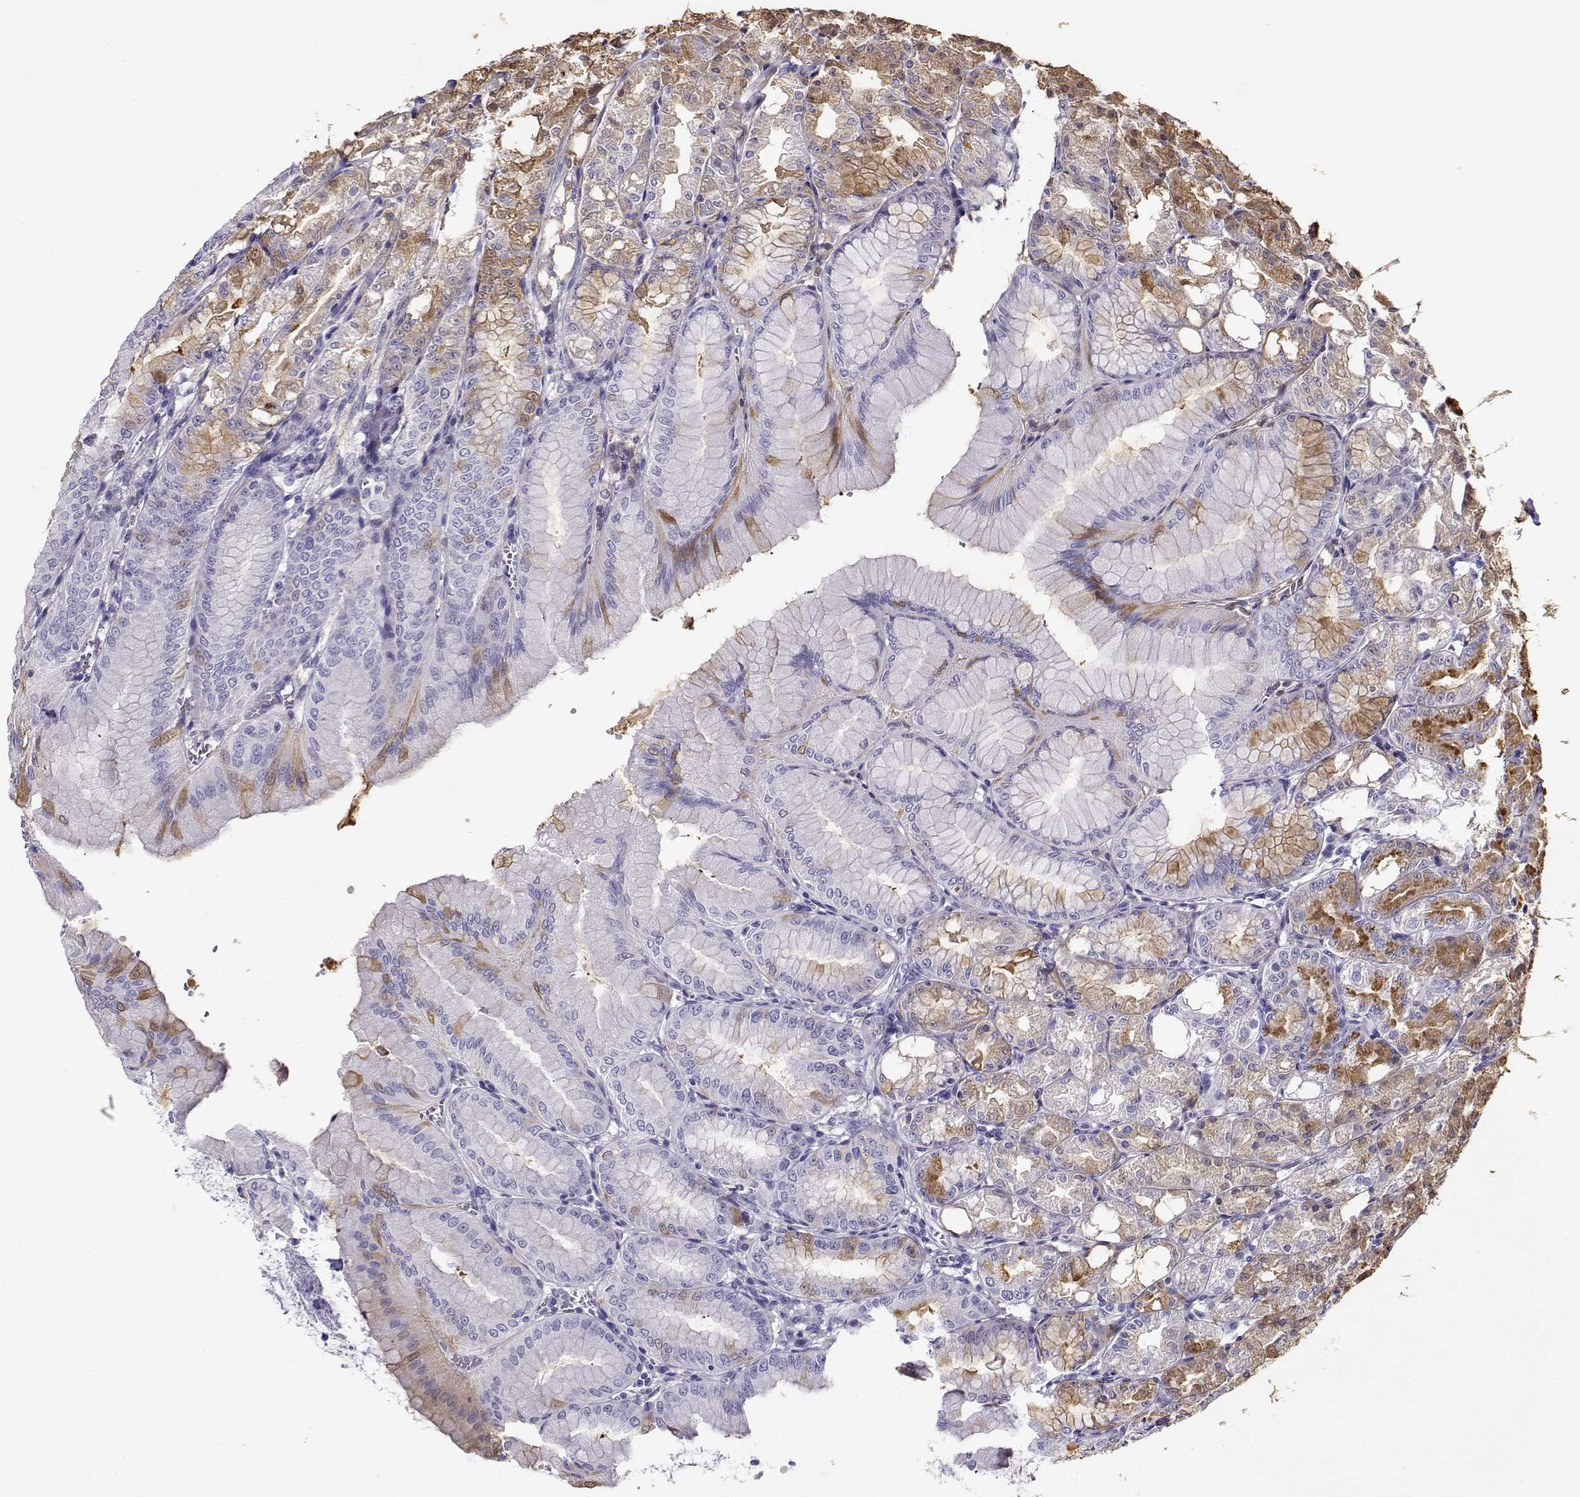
{"staining": {"intensity": "moderate", "quantity": "<25%", "location": "cytoplasmic/membranous"}, "tissue": "stomach", "cell_type": "Glandular cells", "image_type": "normal", "snomed": [{"axis": "morphology", "description": "Normal tissue, NOS"}, {"axis": "topography", "description": "Stomach, lower"}], "caption": "Protein expression analysis of benign stomach shows moderate cytoplasmic/membranous staining in approximately <25% of glandular cells.", "gene": "CABS1", "patient": {"sex": "male", "age": 71}}